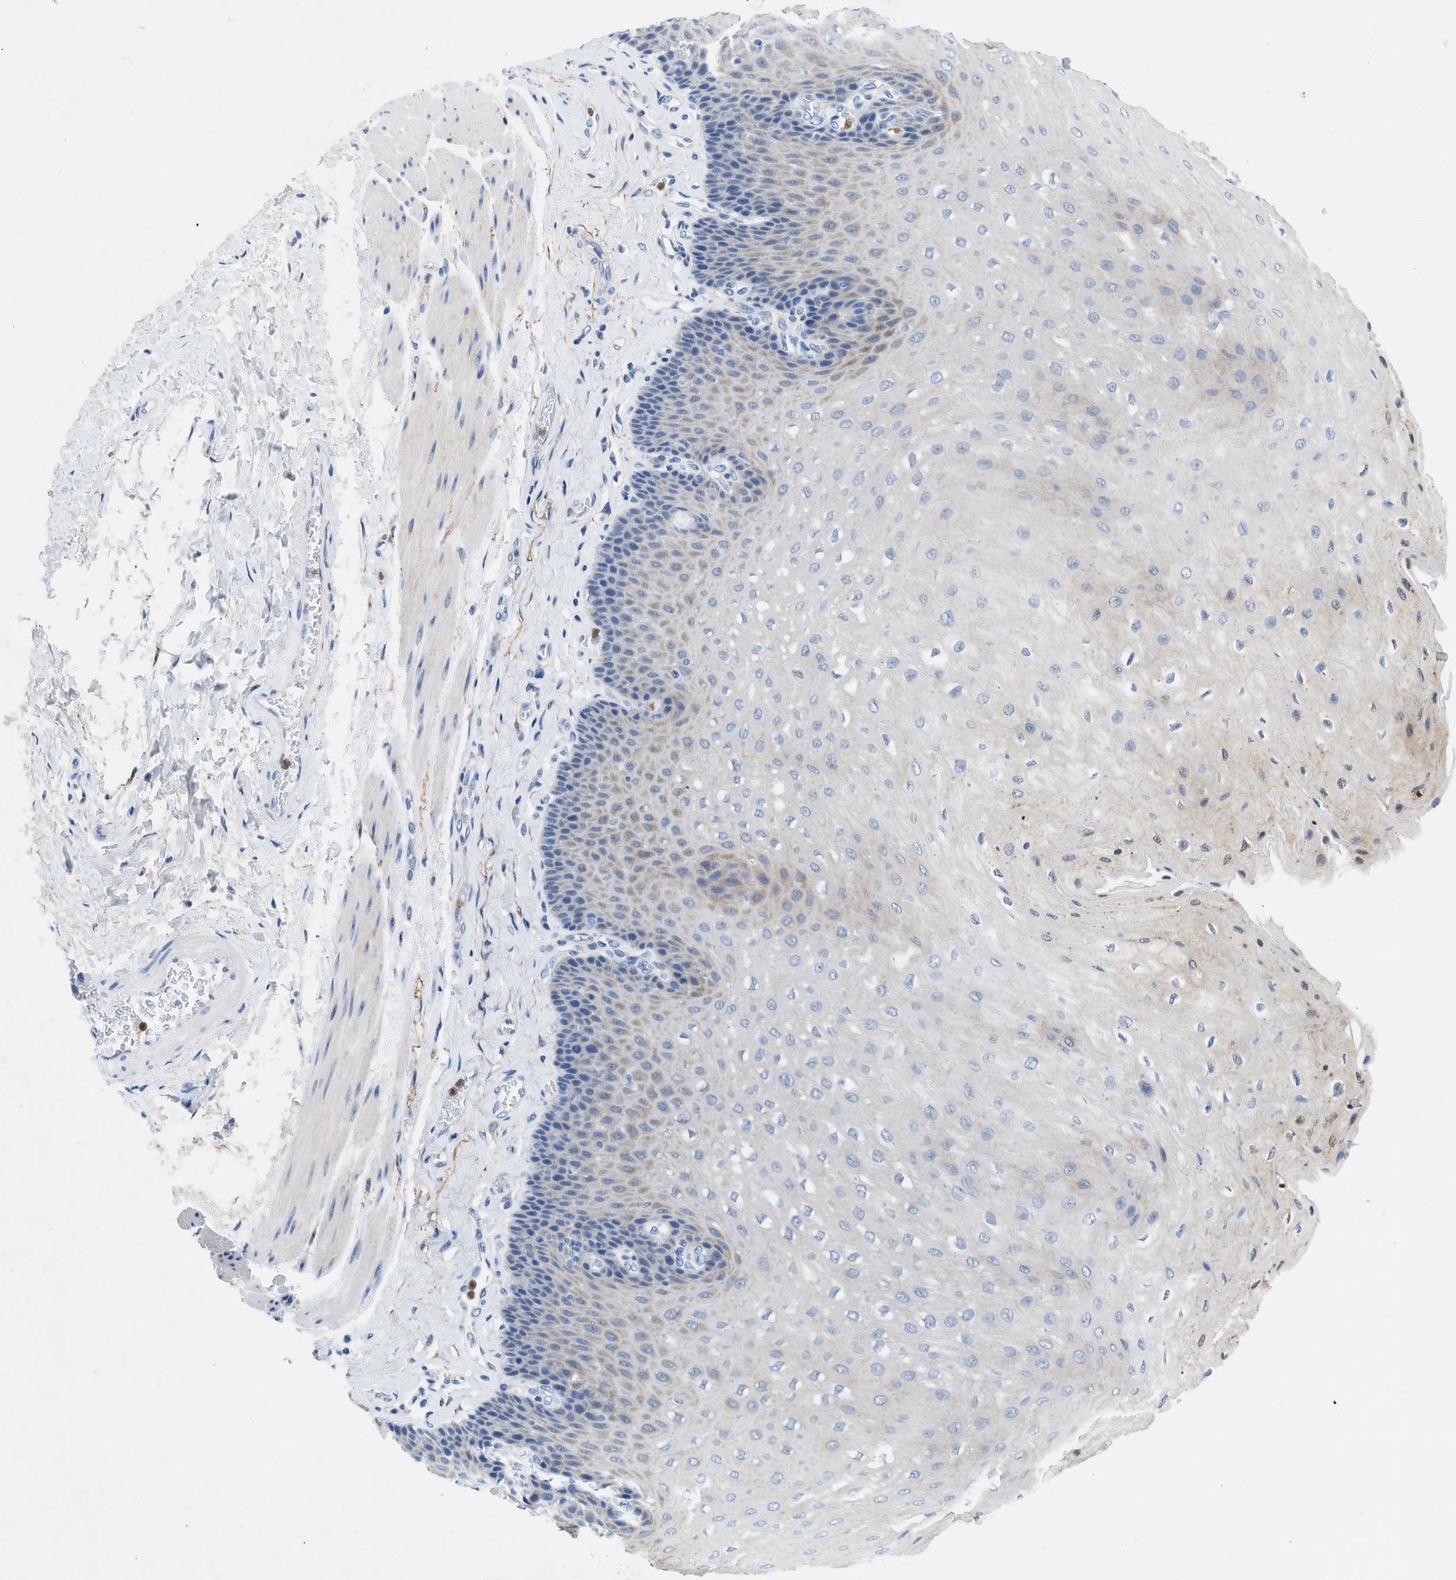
{"staining": {"intensity": "negative", "quantity": "none", "location": "none"}, "tissue": "esophagus", "cell_type": "Squamous epithelial cells", "image_type": "normal", "snomed": [{"axis": "morphology", "description": "Normal tissue, NOS"}, {"axis": "topography", "description": "Esophagus"}], "caption": "This micrograph is of benign esophagus stained with immunohistochemistry (IHC) to label a protein in brown with the nuclei are counter-stained blue. There is no expression in squamous epithelial cells. (Brightfield microscopy of DAB (3,3'-diaminobenzidine) immunohistochemistry at high magnification).", "gene": "ZDHHC13", "patient": {"sex": "female", "age": 72}}